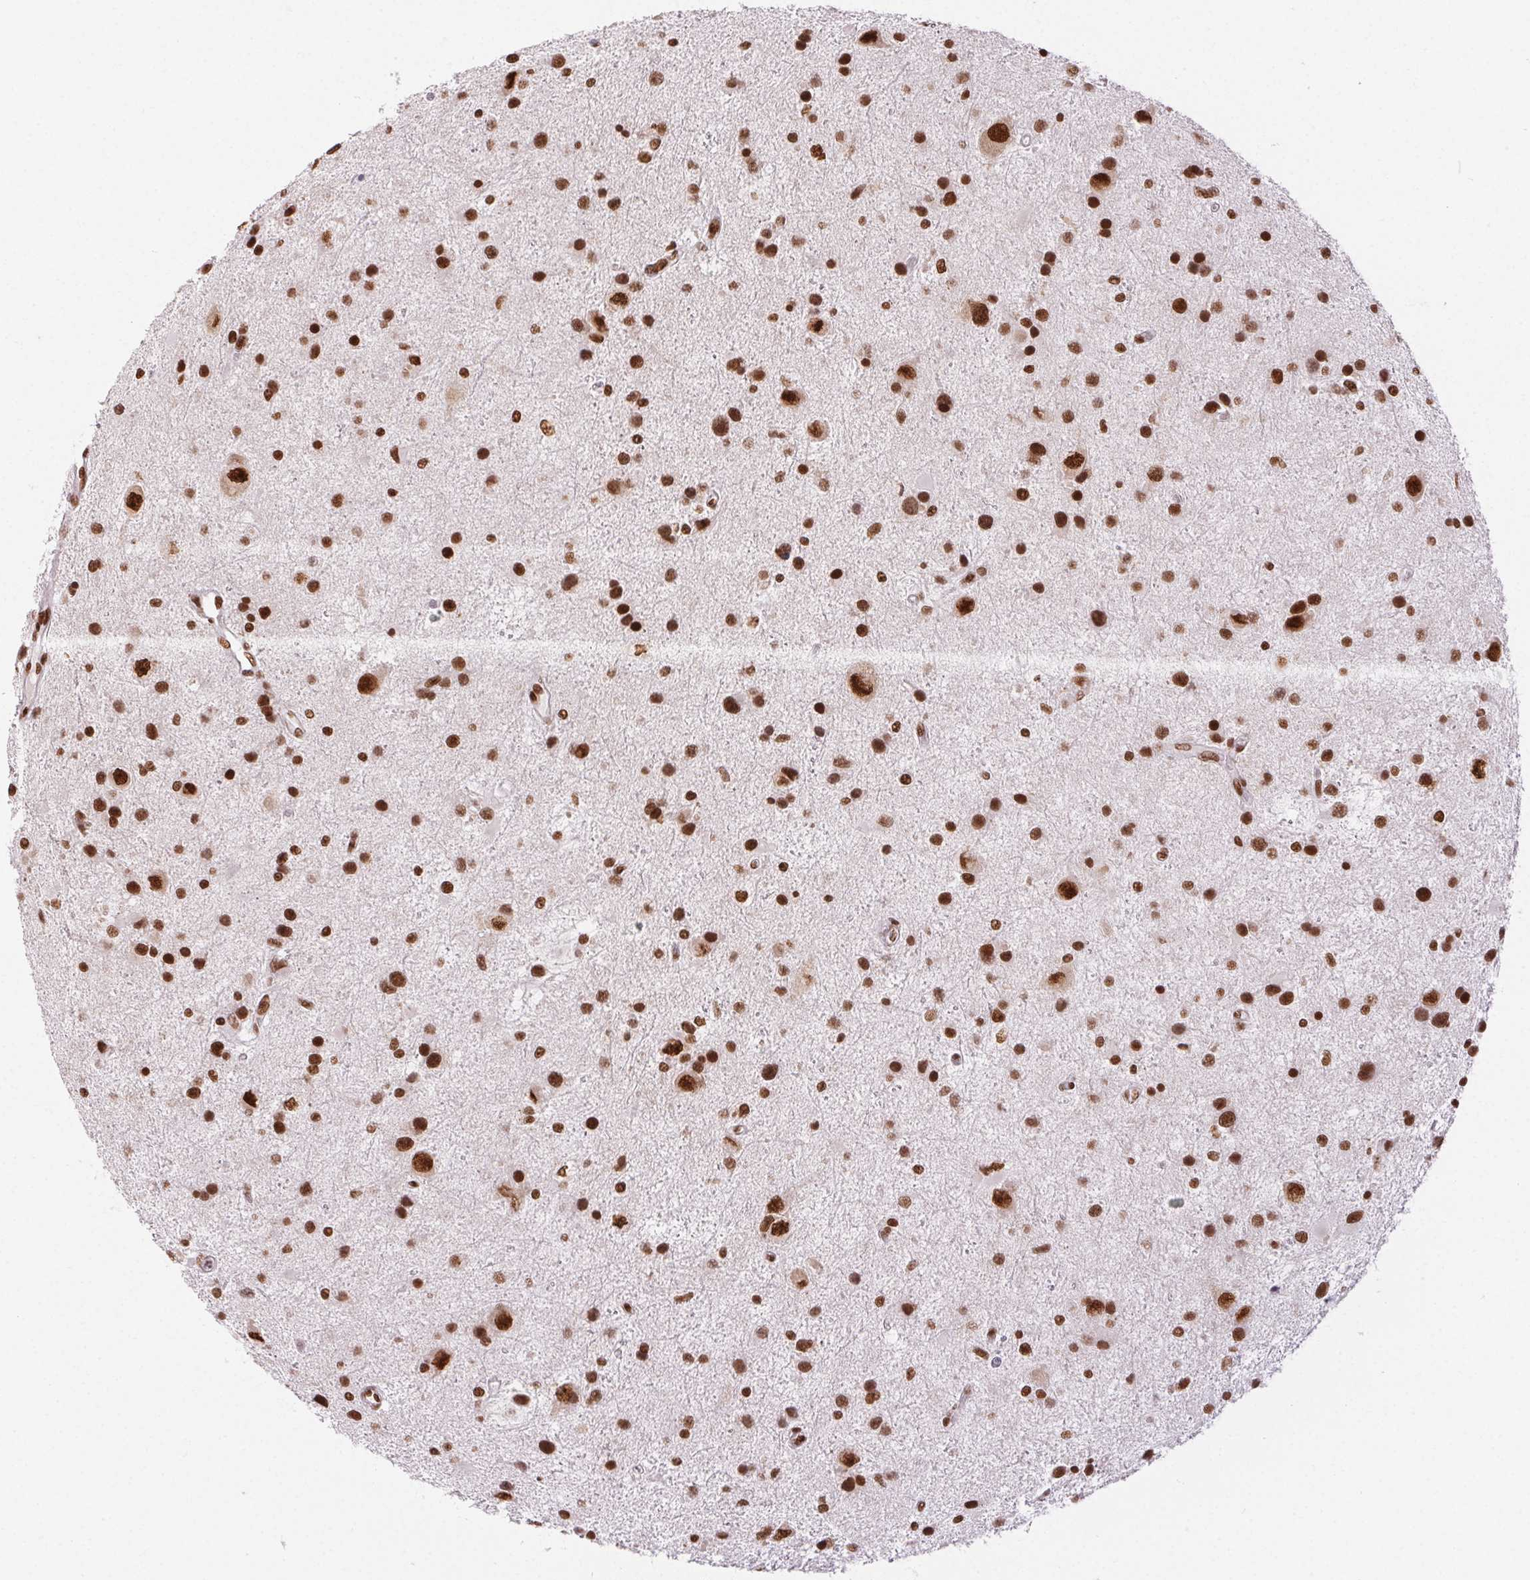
{"staining": {"intensity": "strong", "quantity": ">75%", "location": "nuclear"}, "tissue": "glioma", "cell_type": "Tumor cells", "image_type": "cancer", "snomed": [{"axis": "morphology", "description": "Glioma, malignant, Low grade"}, {"axis": "topography", "description": "Brain"}], "caption": "Glioma stained for a protein (brown) exhibits strong nuclear positive expression in about >75% of tumor cells.", "gene": "ZNF80", "patient": {"sex": "female", "age": 32}}